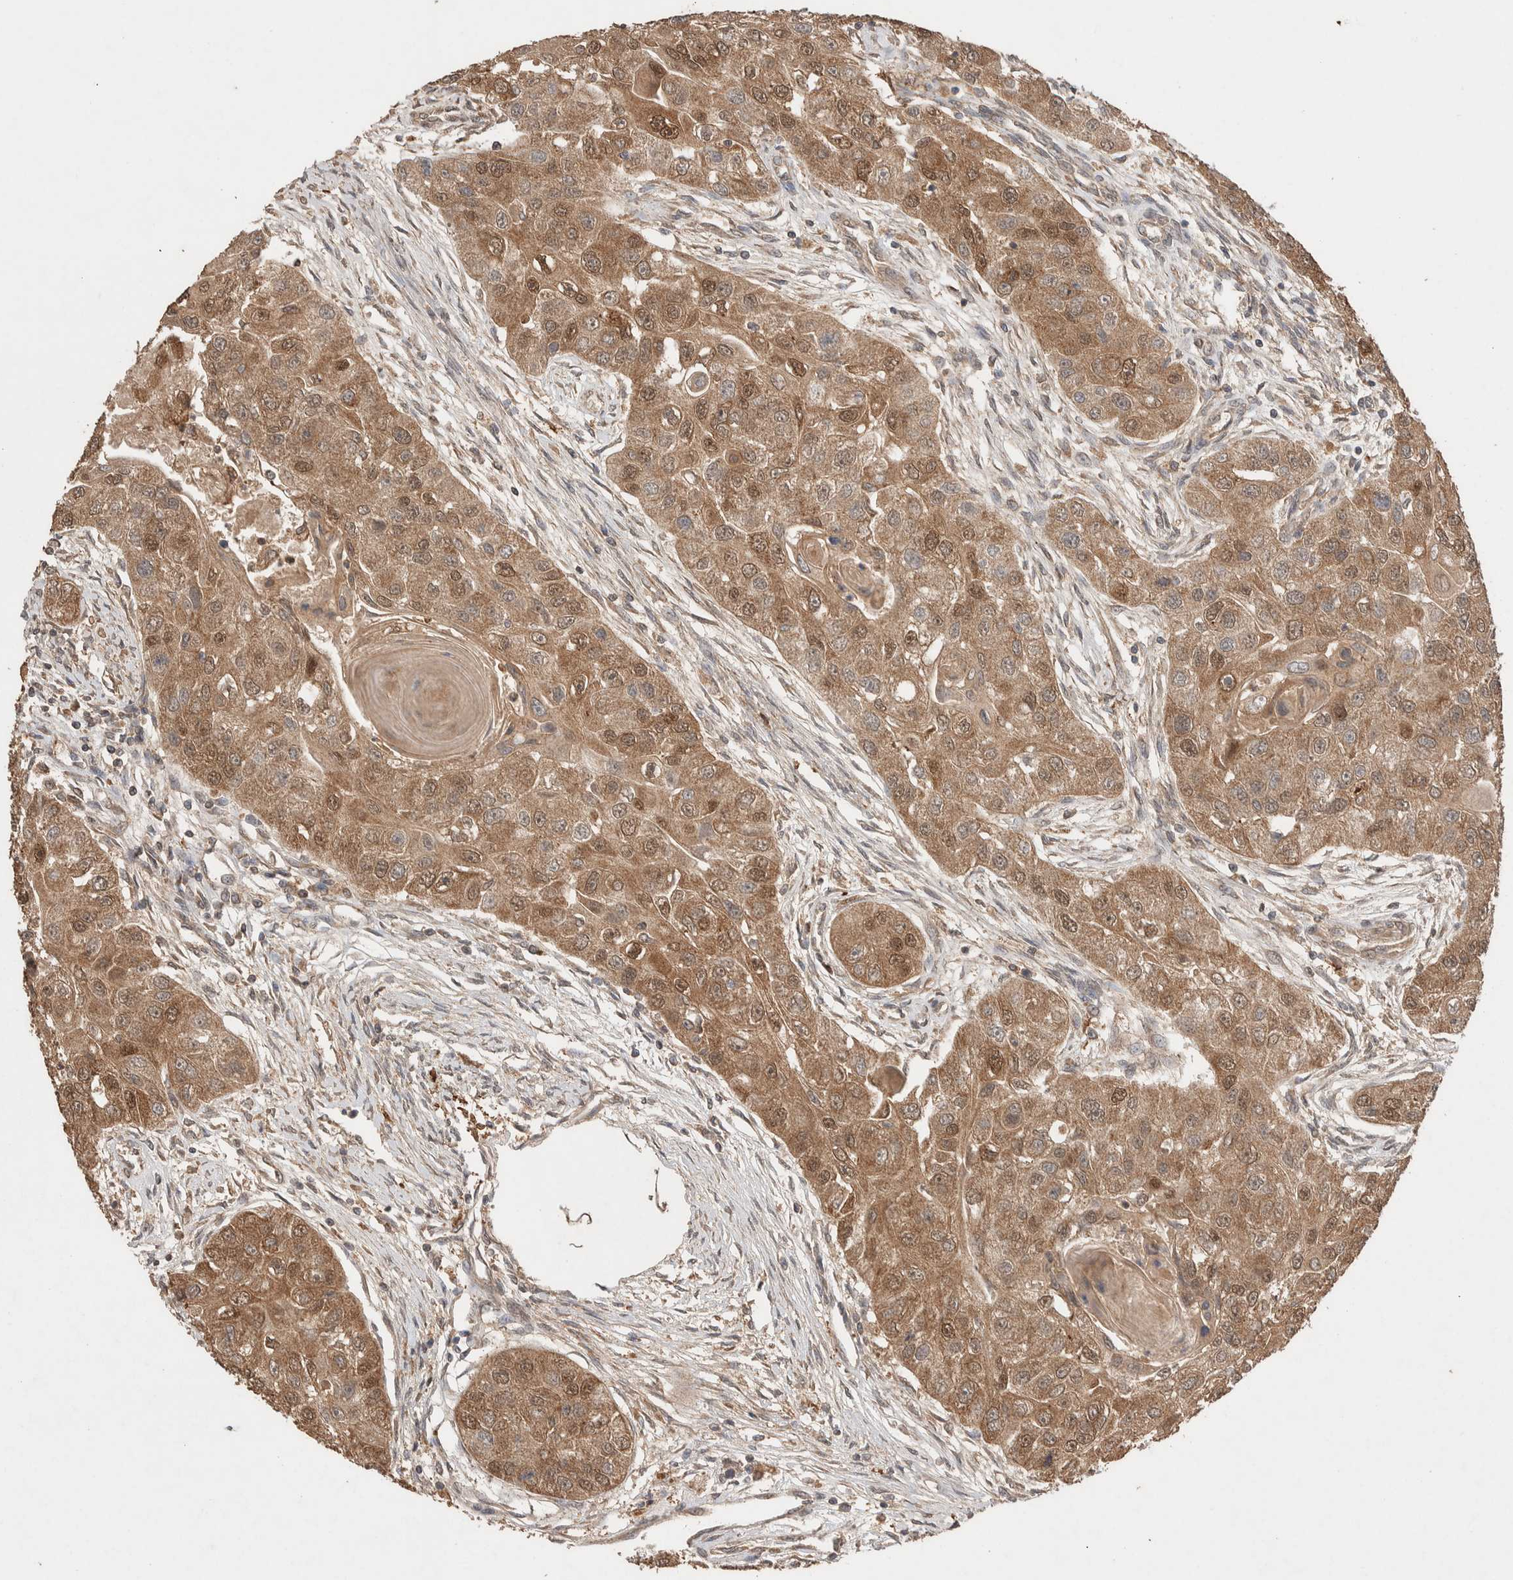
{"staining": {"intensity": "moderate", "quantity": ">75%", "location": "cytoplasmic/membranous,nuclear"}, "tissue": "head and neck cancer", "cell_type": "Tumor cells", "image_type": "cancer", "snomed": [{"axis": "morphology", "description": "Normal tissue, NOS"}, {"axis": "morphology", "description": "Squamous cell carcinoma, NOS"}, {"axis": "topography", "description": "Skeletal muscle"}, {"axis": "topography", "description": "Head-Neck"}], "caption": "Immunohistochemistry (IHC) (DAB (3,3'-diaminobenzidine)) staining of human head and neck squamous cell carcinoma shows moderate cytoplasmic/membranous and nuclear protein staining in approximately >75% of tumor cells.", "gene": "KCNJ5", "patient": {"sex": "male", "age": 51}}